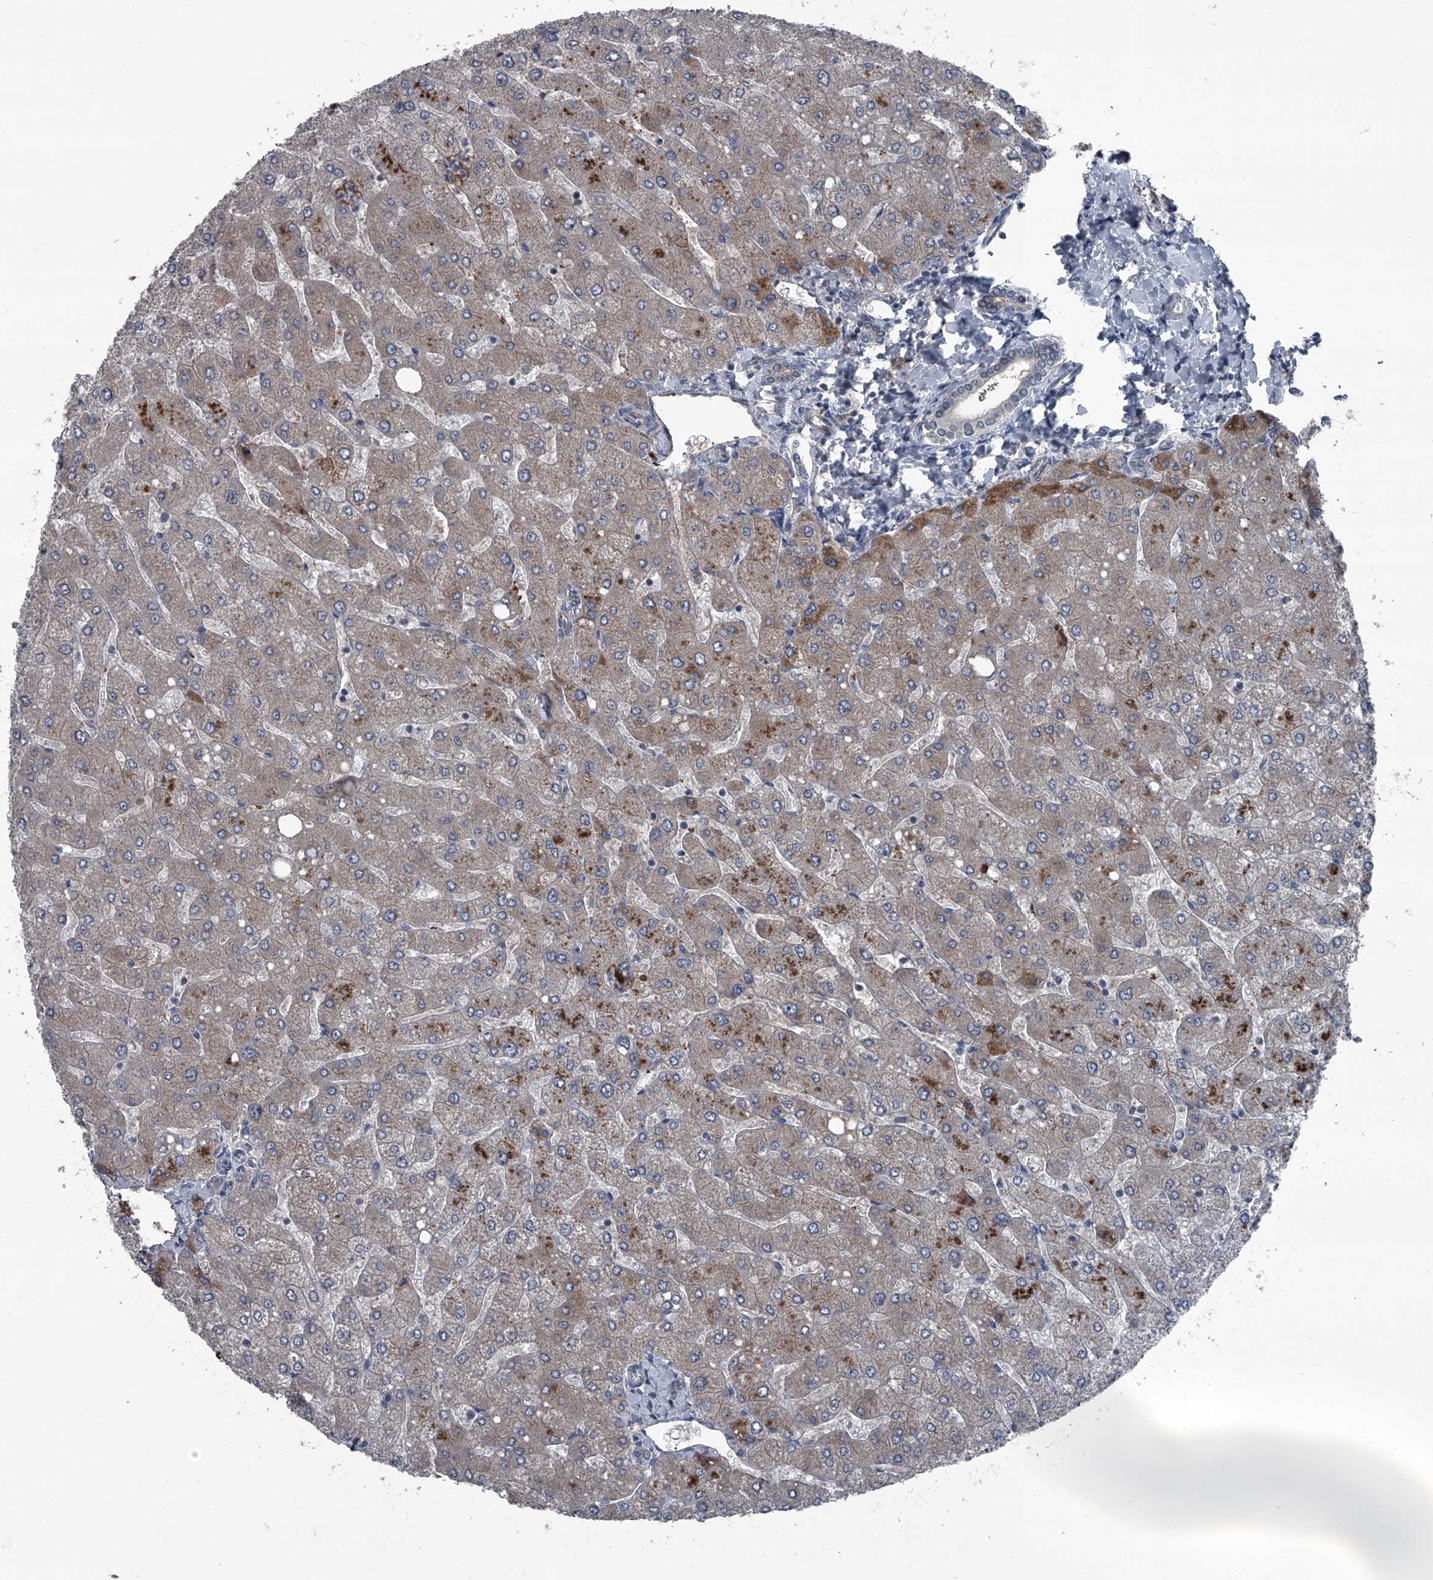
{"staining": {"intensity": "negative", "quantity": "none", "location": "none"}, "tissue": "liver", "cell_type": "Cholangiocytes", "image_type": "normal", "snomed": [{"axis": "morphology", "description": "Normal tissue, NOS"}, {"axis": "topography", "description": "Liver"}], "caption": "Micrograph shows no significant protein staining in cholangiocytes of unremarkable liver.", "gene": "OARD1", "patient": {"sex": "male", "age": 55}}